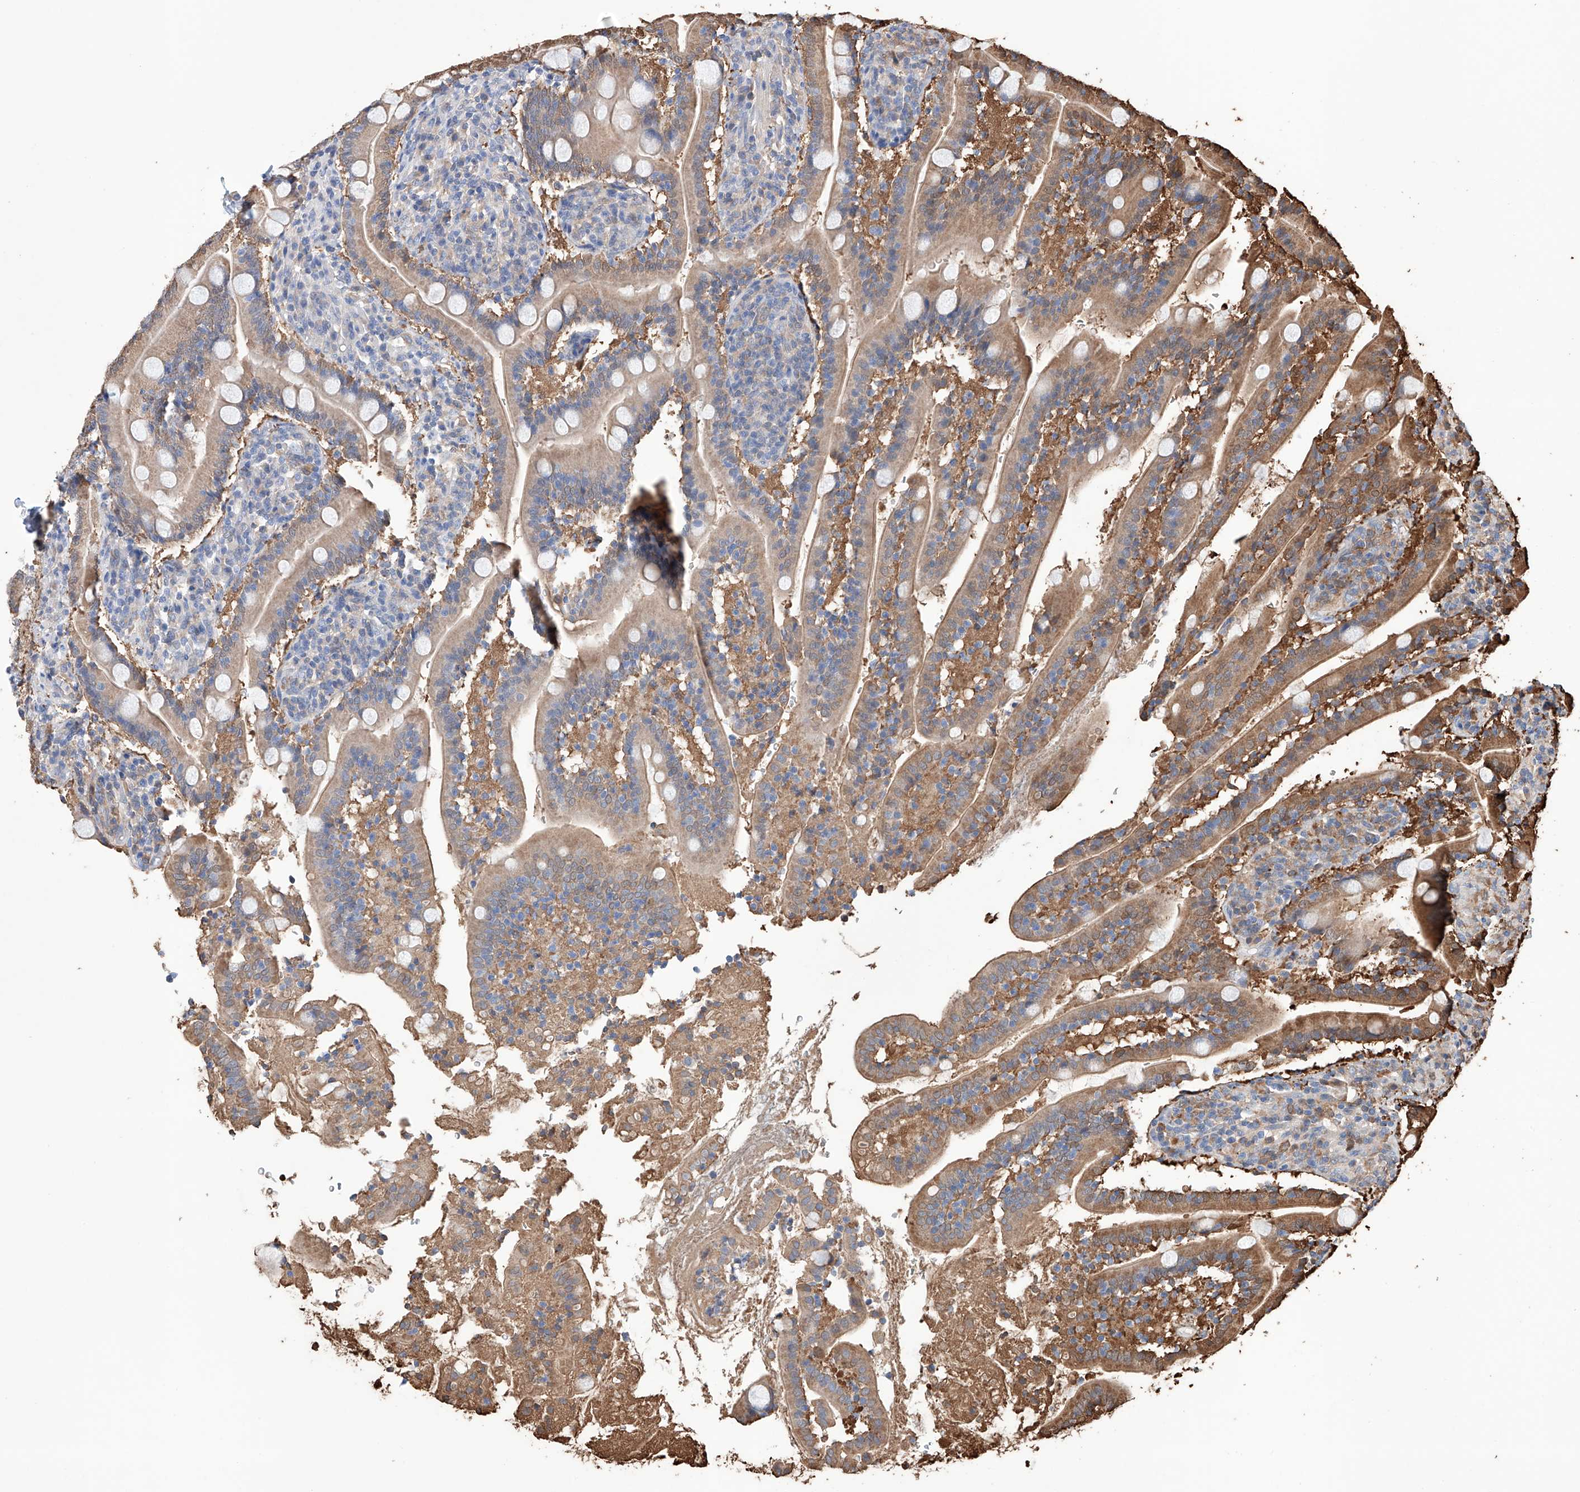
{"staining": {"intensity": "moderate", "quantity": "25%-75%", "location": "cytoplasmic/membranous"}, "tissue": "duodenum", "cell_type": "Glandular cells", "image_type": "normal", "snomed": [{"axis": "morphology", "description": "Normal tissue, NOS"}, {"axis": "topography", "description": "Duodenum"}], "caption": "A histopathology image of human duodenum stained for a protein exhibits moderate cytoplasmic/membranous brown staining in glandular cells. (DAB (3,3'-diaminobenzidine) IHC with brightfield microscopy, high magnification).", "gene": "AFG1L", "patient": {"sex": "male", "age": 35}}